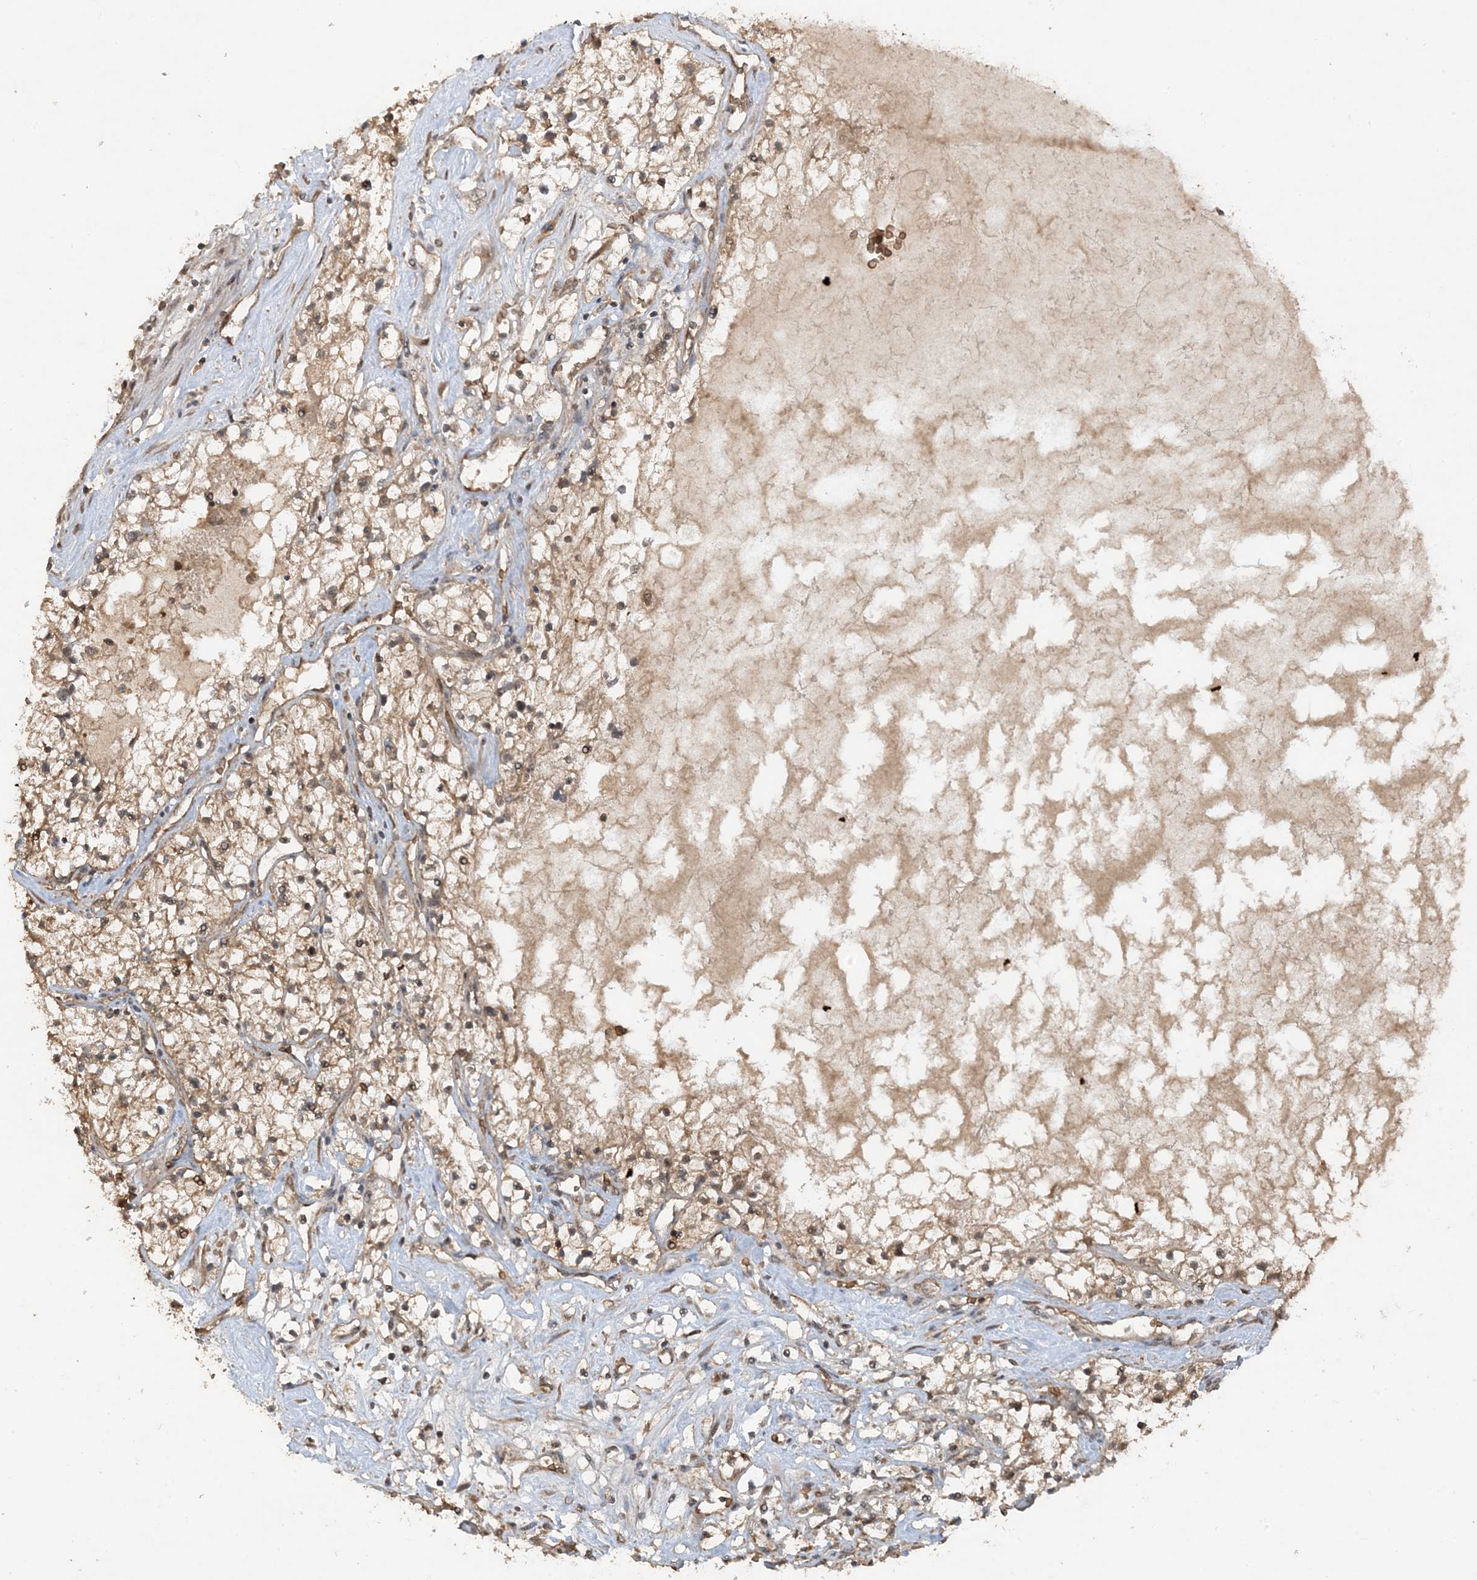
{"staining": {"intensity": "moderate", "quantity": "25%-75%", "location": "cytoplasmic/membranous"}, "tissue": "renal cancer", "cell_type": "Tumor cells", "image_type": "cancer", "snomed": [{"axis": "morphology", "description": "Normal tissue, NOS"}, {"axis": "morphology", "description": "Adenocarcinoma, NOS"}, {"axis": "topography", "description": "Kidney"}], "caption": "Immunohistochemistry of human renal cancer exhibits medium levels of moderate cytoplasmic/membranous staining in about 25%-75% of tumor cells.", "gene": "PUSL1", "patient": {"sex": "male", "age": 68}}